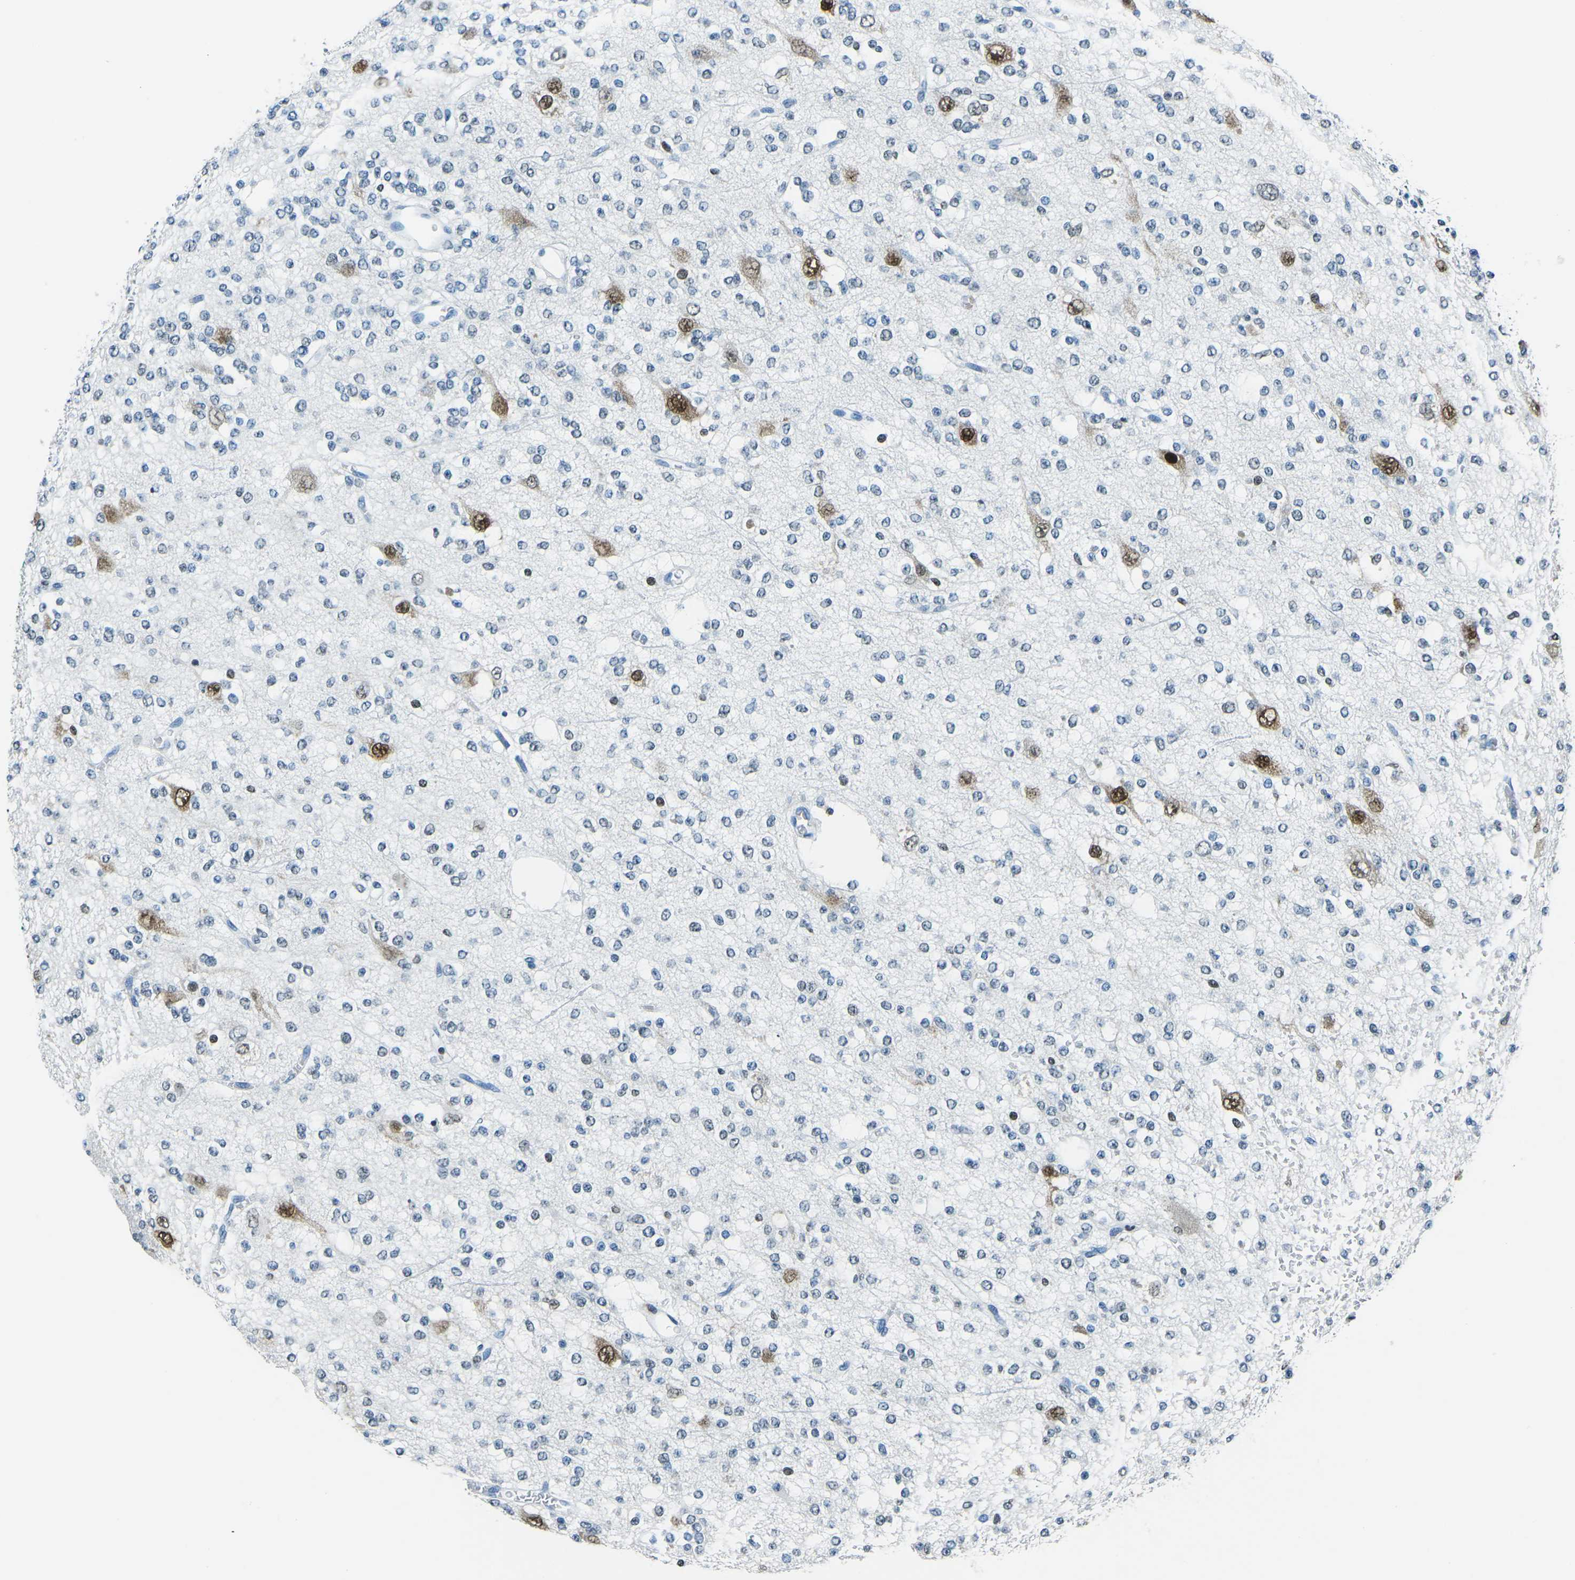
{"staining": {"intensity": "negative", "quantity": "none", "location": "none"}, "tissue": "glioma", "cell_type": "Tumor cells", "image_type": "cancer", "snomed": [{"axis": "morphology", "description": "Glioma, malignant, Low grade"}, {"axis": "topography", "description": "Brain"}], "caption": "Tumor cells are negative for protein expression in human glioma. (DAB (3,3'-diaminobenzidine) immunohistochemistry (IHC), high magnification).", "gene": "CELF2", "patient": {"sex": "male", "age": 38}}